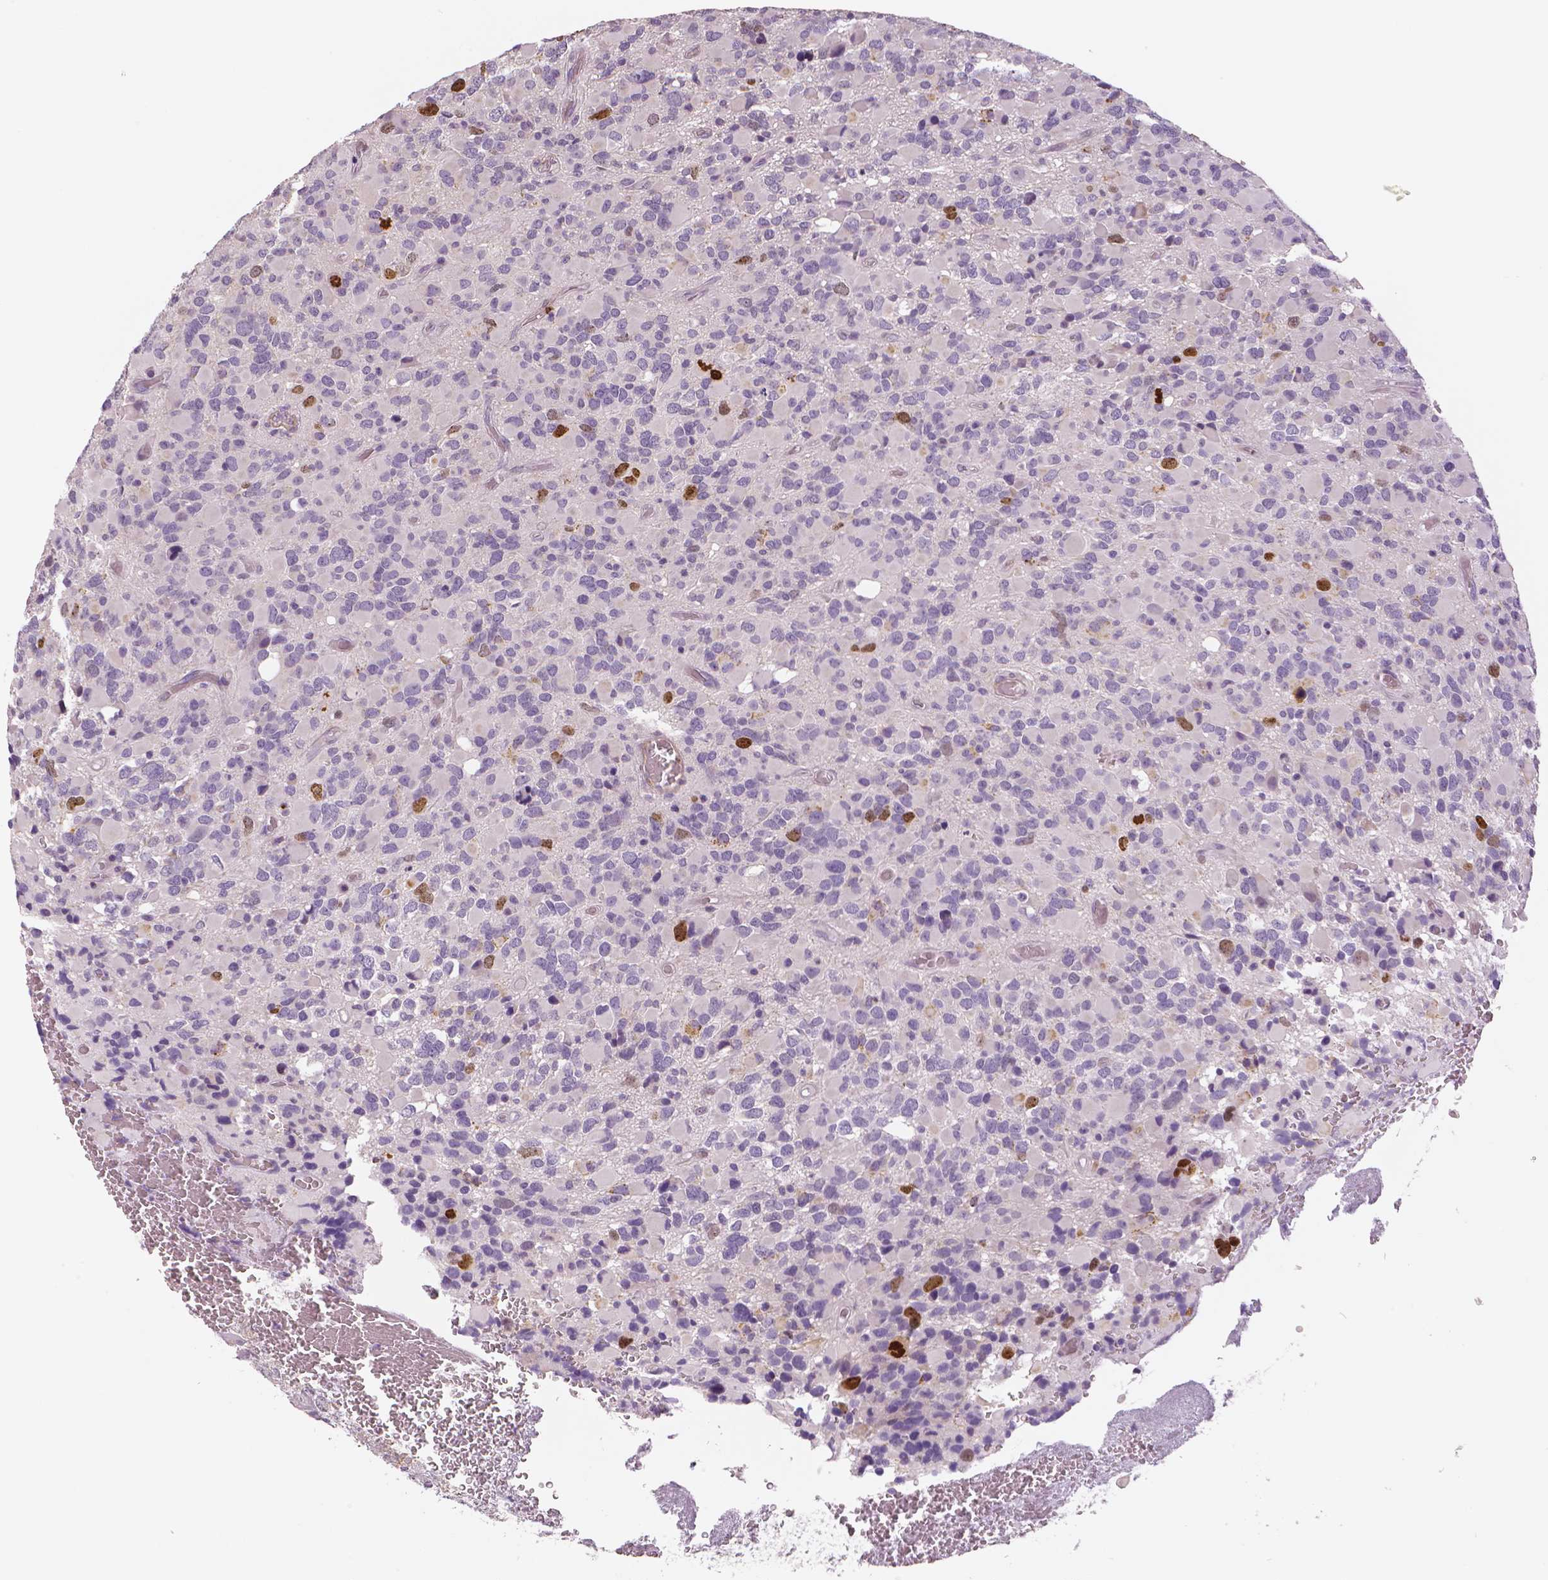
{"staining": {"intensity": "moderate", "quantity": "<25%", "location": "nuclear"}, "tissue": "glioma", "cell_type": "Tumor cells", "image_type": "cancer", "snomed": [{"axis": "morphology", "description": "Glioma, malignant, High grade"}, {"axis": "topography", "description": "Brain"}], "caption": "Human glioma stained for a protein (brown) exhibits moderate nuclear positive positivity in approximately <25% of tumor cells.", "gene": "MKI67", "patient": {"sex": "female", "age": 40}}